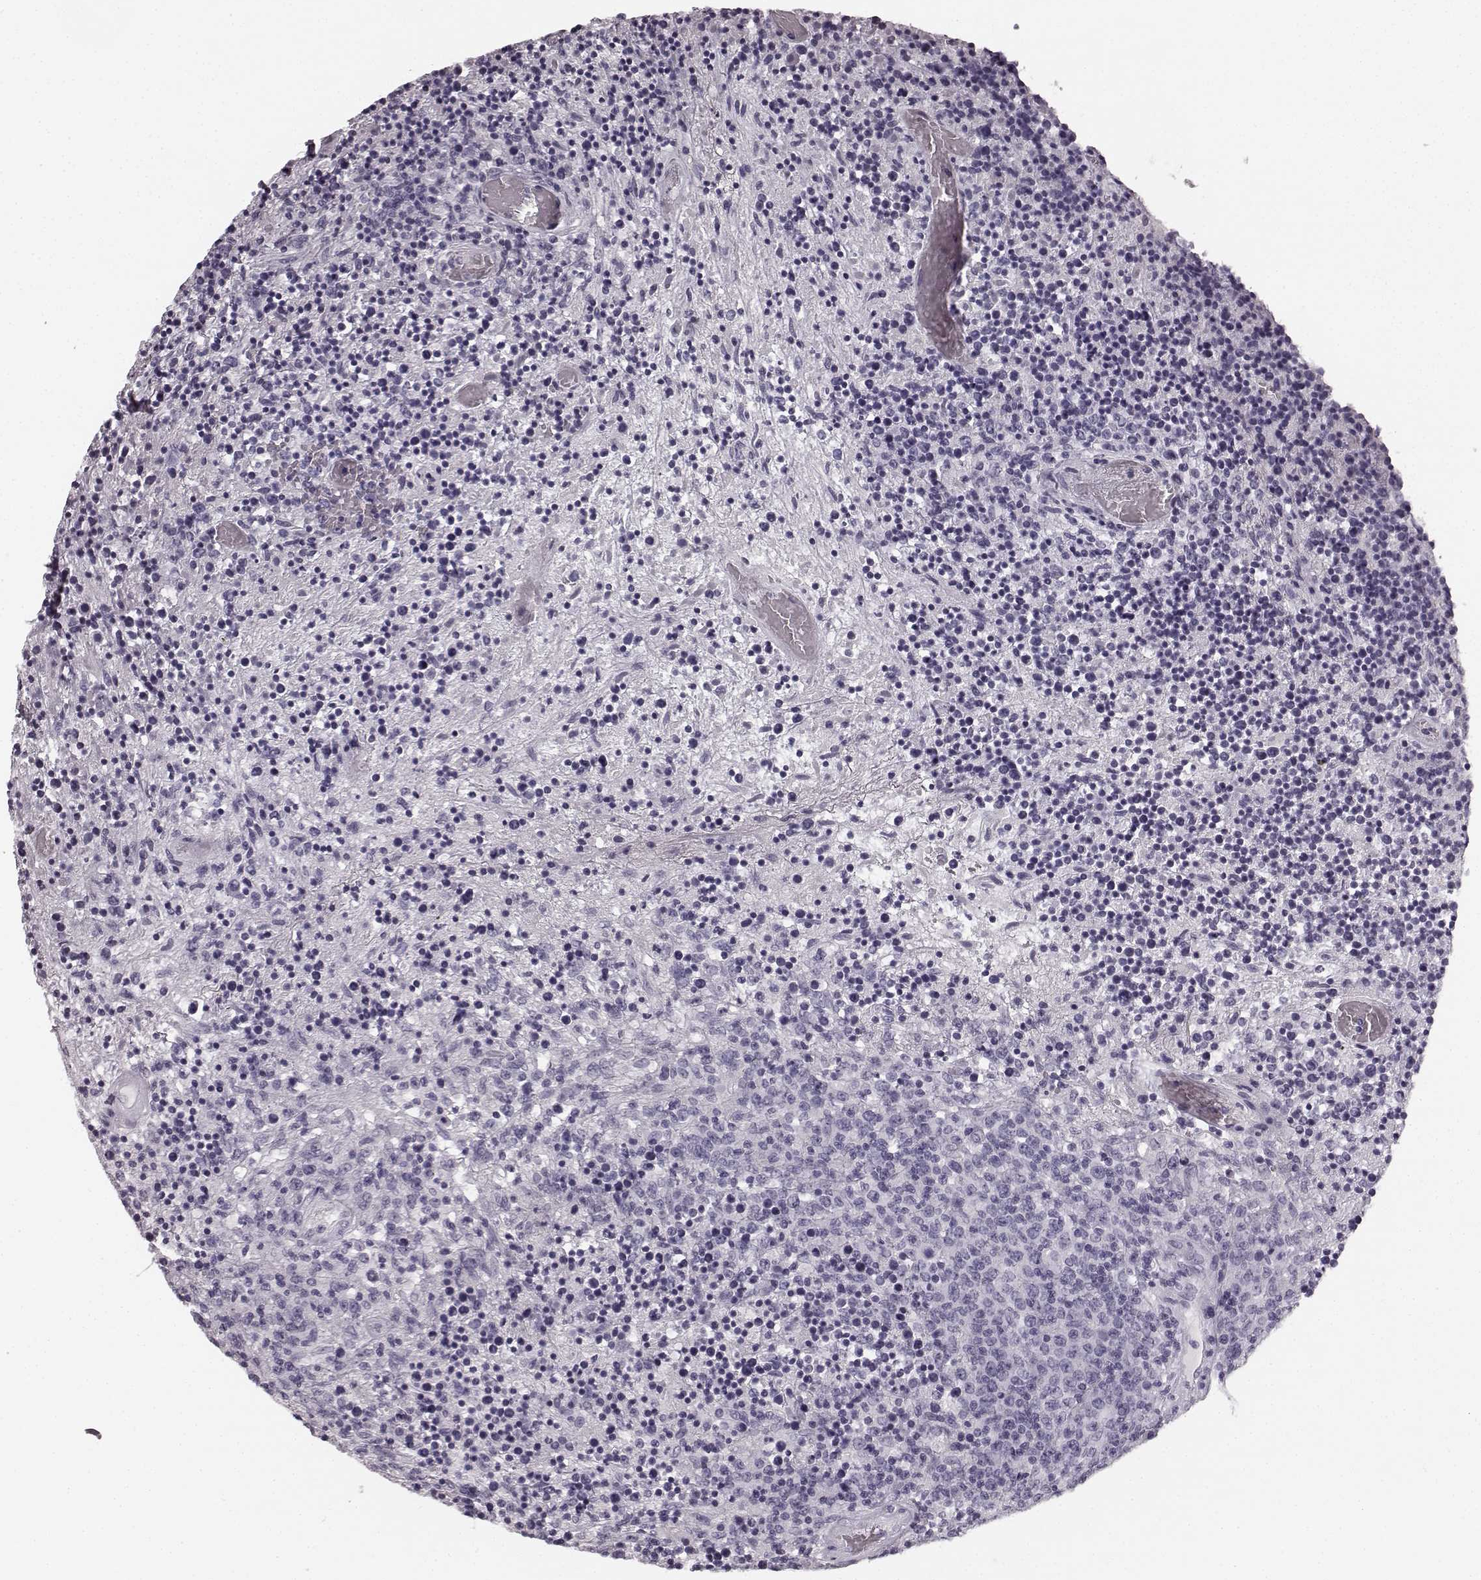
{"staining": {"intensity": "negative", "quantity": "none", "location": "none"}, "tissue": "lymphoma", "cell_type": "Tumor cells", "image_type": "cancer", "snomed": [{"axis": "morphology", "description": "Malignant lymphoma, non-Hodgkin's type, High grade"}, {"axis": "topography", "description": "Lung"}], "caption": "Tumor cells show no significant protein expression in high-grade malignant lymphoma, non-Hodgkin's type.", "gene": "TMPRSS15", "patient": {"sex": "male", "age": 79}}